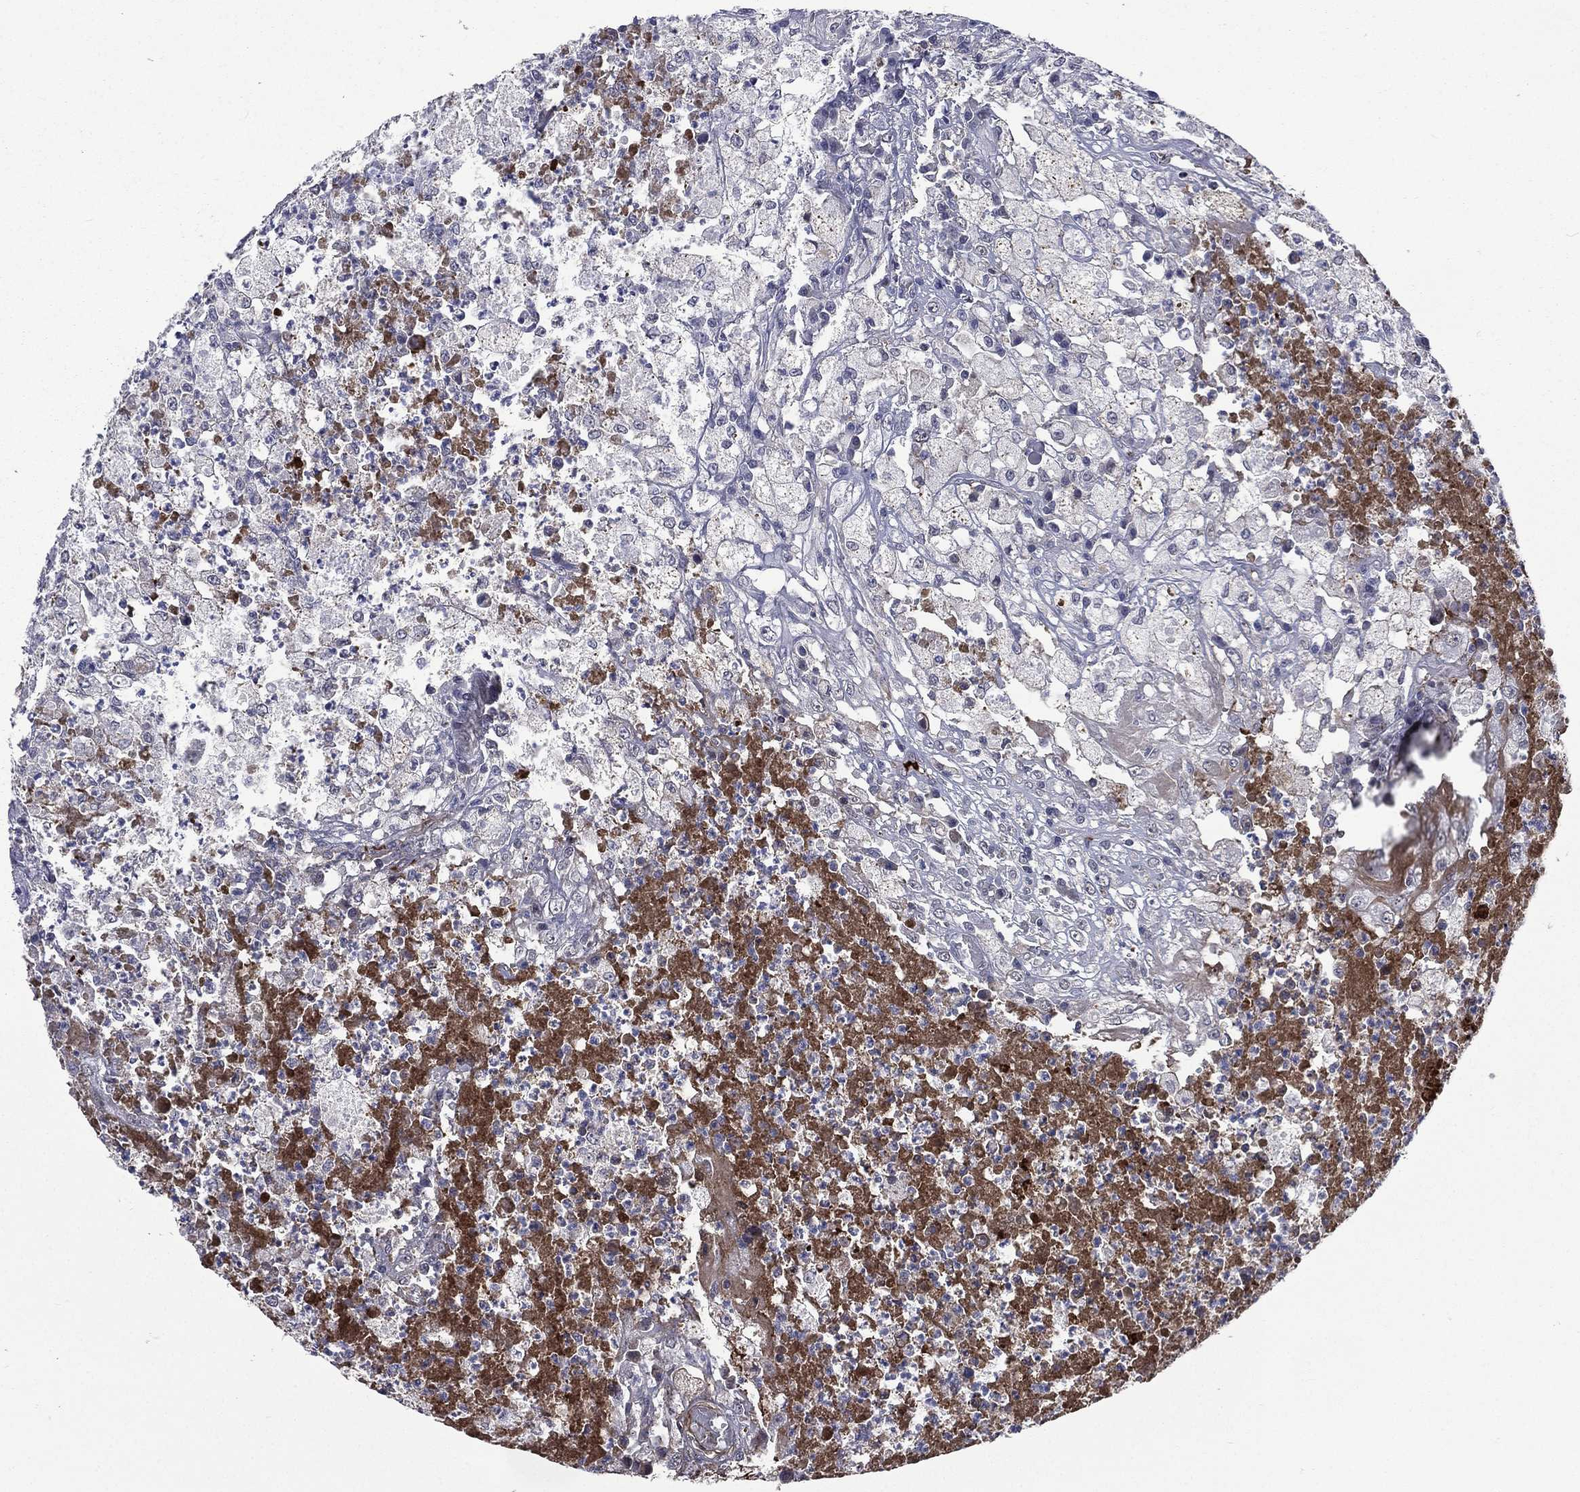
{"staining": {"intensity": "negative", "quantity": "none", "location": "none"}, "tissue": "testis cancer", "cell_type": "Tumor cells", "image_type": "cancer", "snomed": [{"axis": "morphology", "description": "Necrosis, NOS"}, {"axis": "morphology", "description": "Carcinoma, Embryonal, NOS"}, {"axis": "topography", "description": "Testis"}], "caption": "Embryonal carcinoma (testis) was stained to show a protein in brown. There is no significant expression in tumor cells.", "gene": "FGG", "patient": {"sex": "male", "age": 19}}